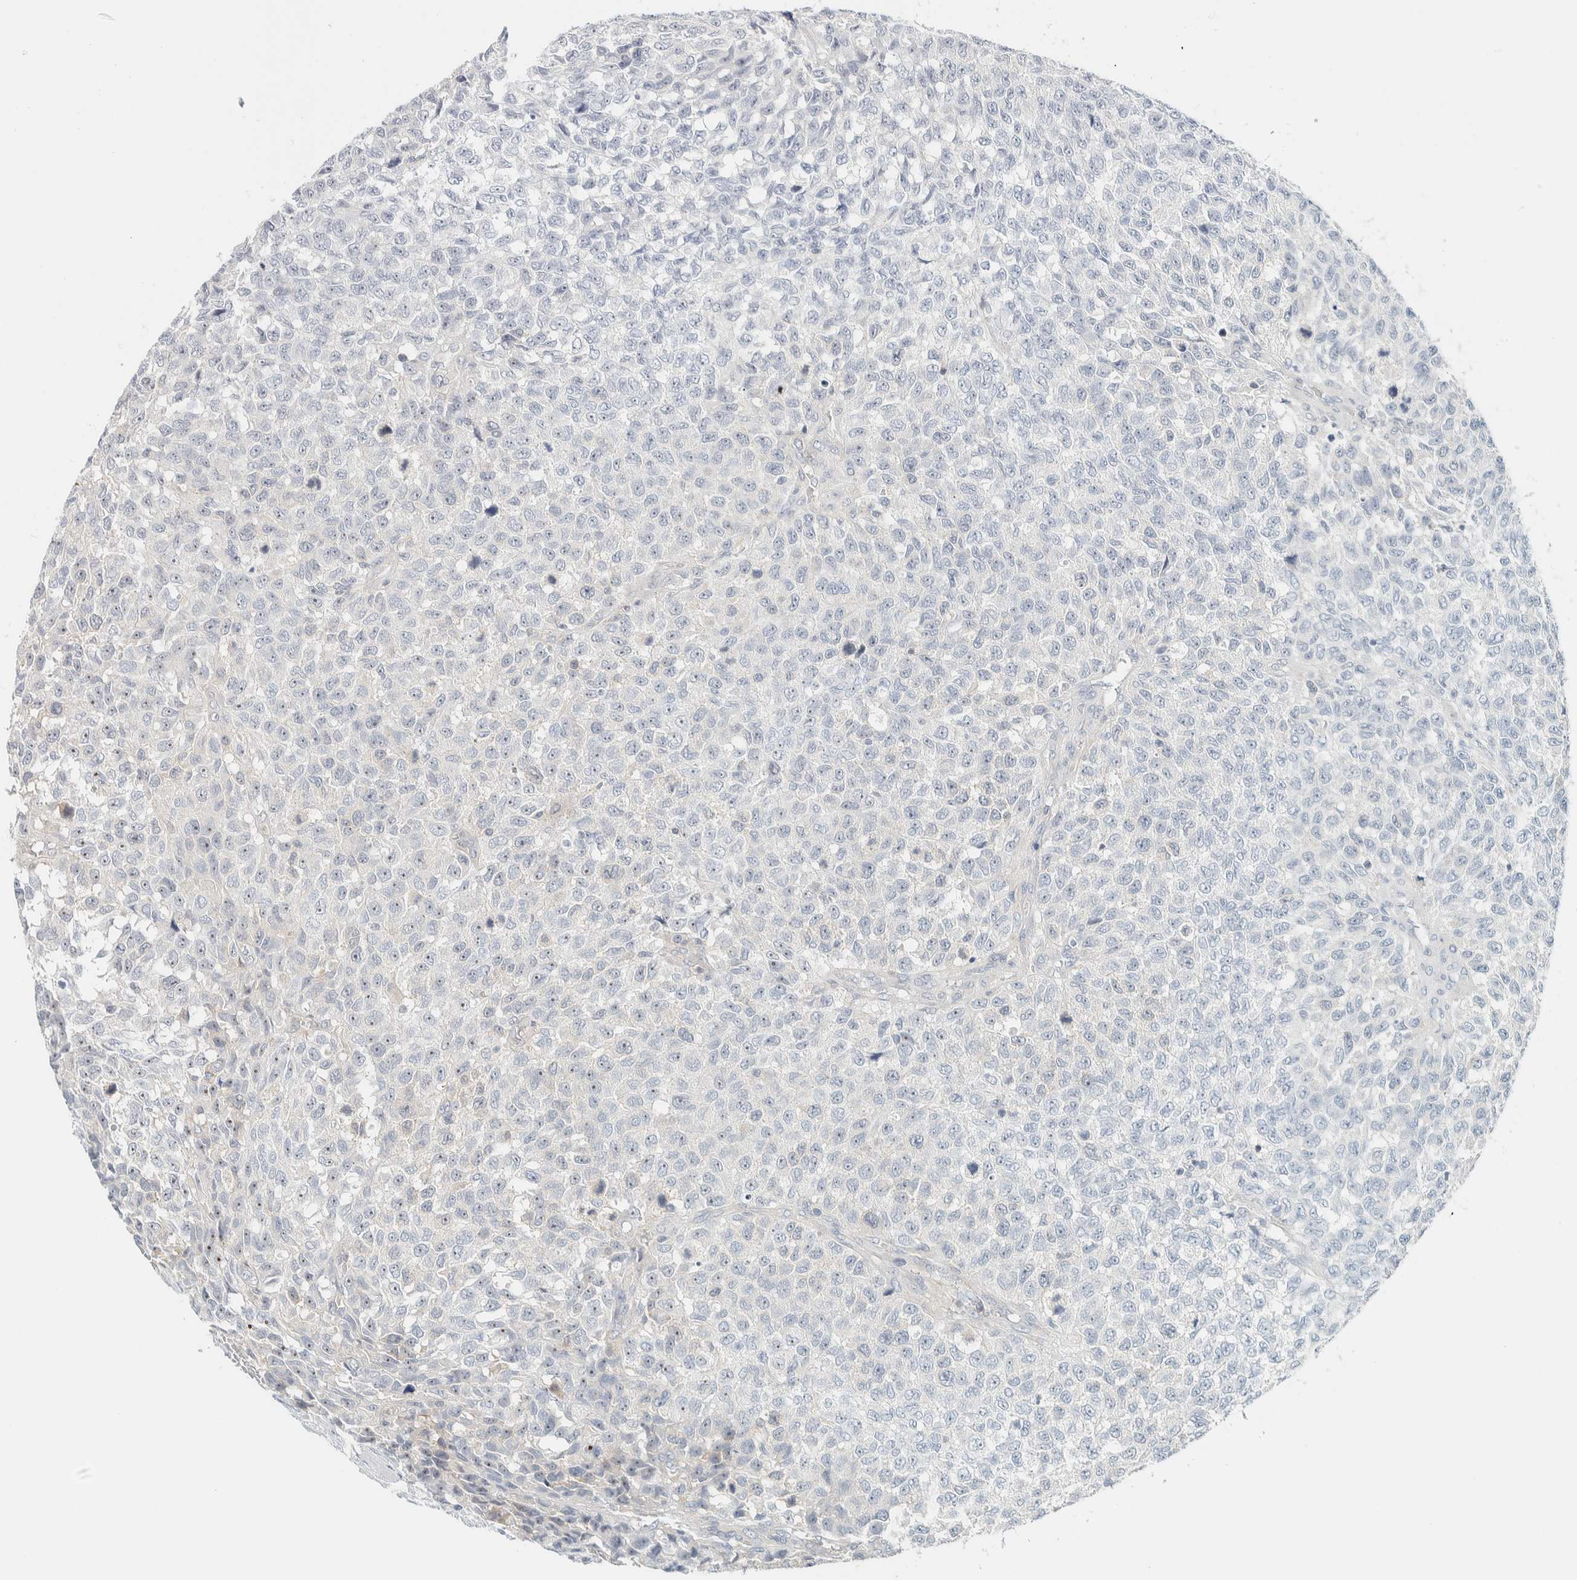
{"staining": {"intensity": "weak", "quantity": "<25%", "location": "nuclear"}, "tissue": "testis cancer", "cell_type": "Tumor cells", "image_type": "cancer", "snomed": [{"axis": "morphology", "description": "Seminoma, NOS"}, {"axis": "topography", "description": "Testis"}], "caption": "The immunohistochemistry histopathology image has no significant staining in tumor cells of testis seminoma tissue.", "gene": "NDE1", "patient": {"sex": "male", "age": 59}}